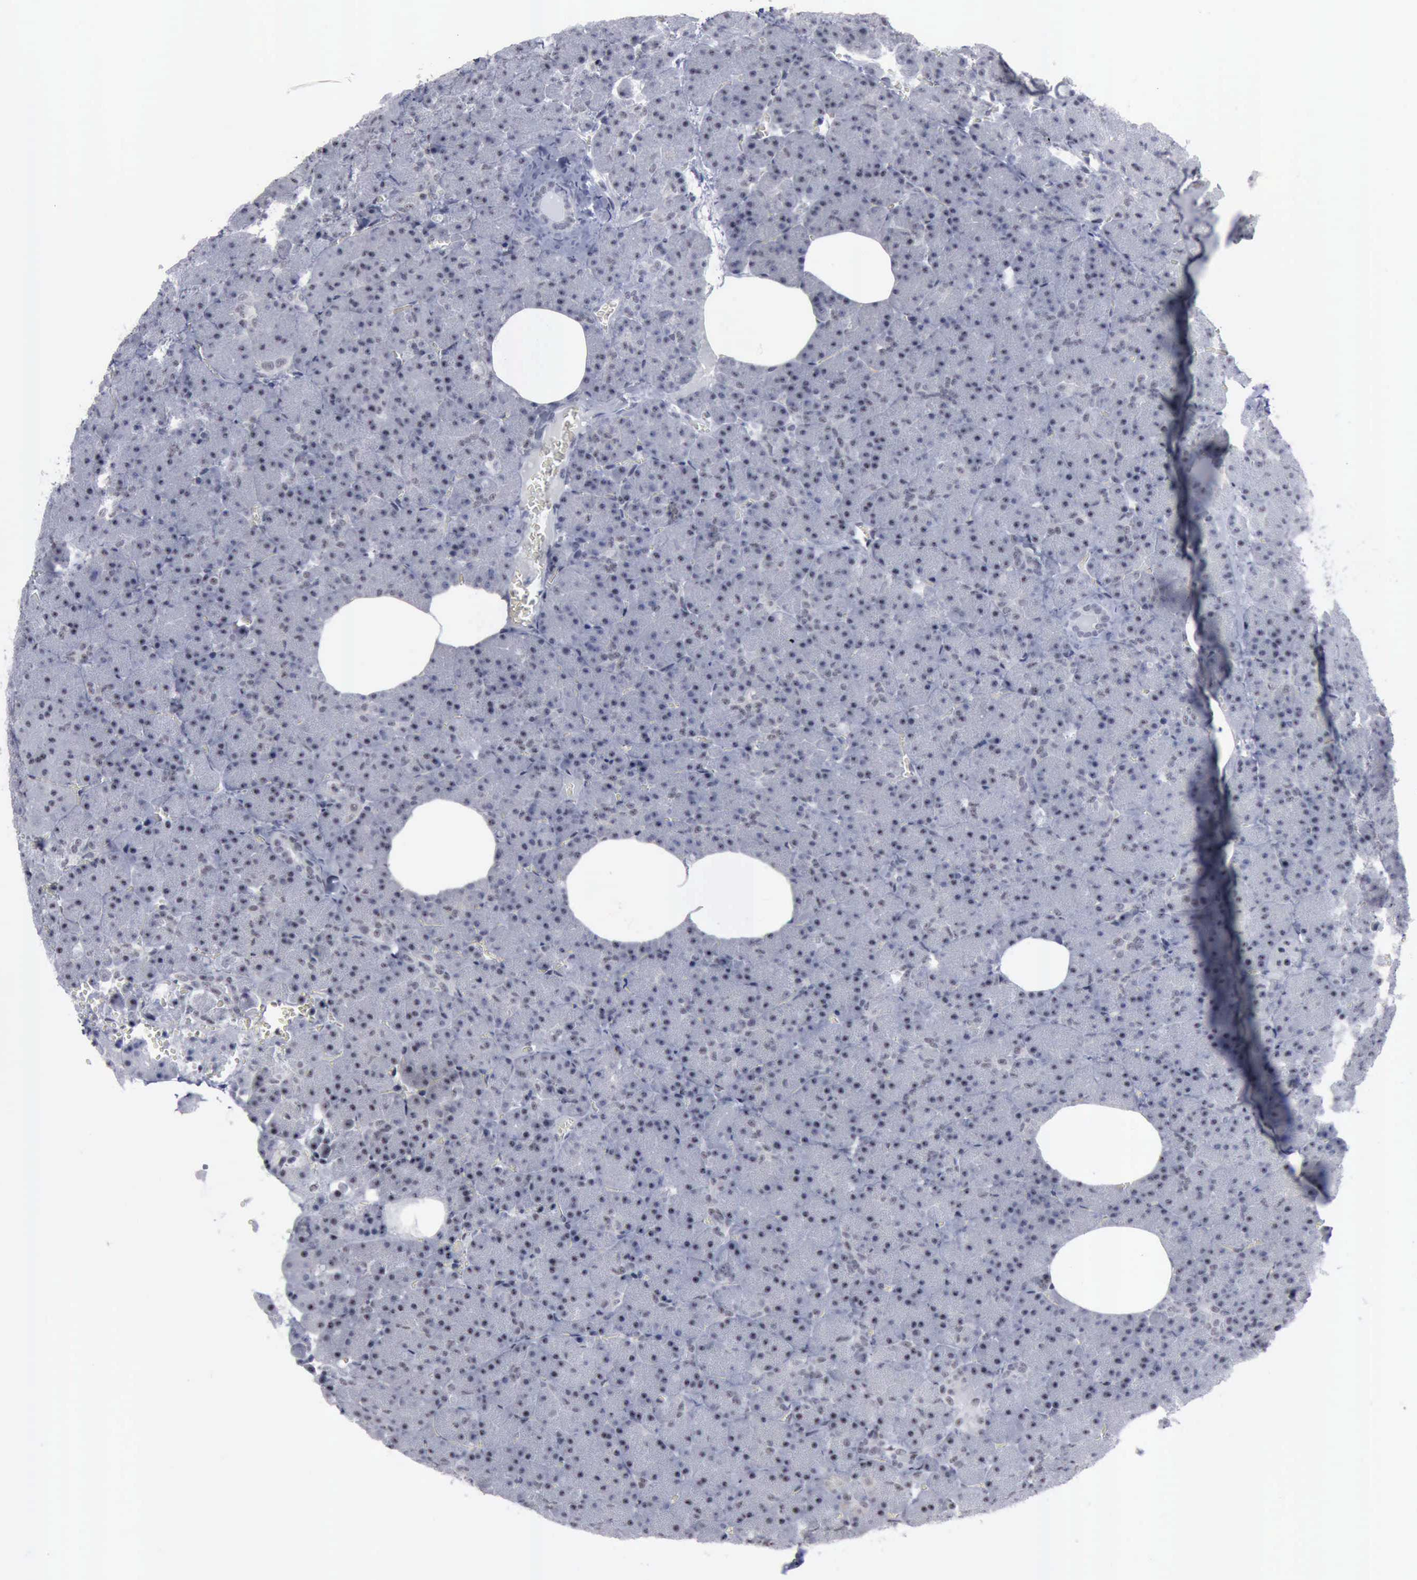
{"staining": {"intensity": "negative", "quantity": "none", "location": "none"}, "tissue": "pancreas", "cell_type": "Exocrine glandular cells", "image_type": "normal", "snomed": [{"axis": "morphology", "description": "Normal tissue, NOS"}, {"axis": "topography", "description": "Pancreas"}], "caption": "Normal pancreas was stained to show a protein in brown. There is no significant expression in exocrine glandular cells. (Immunohistochemistry, brightfield microscopy, high magnification).", "gene": "BRD1", "patient": {"sex": "female", "age": 35}}